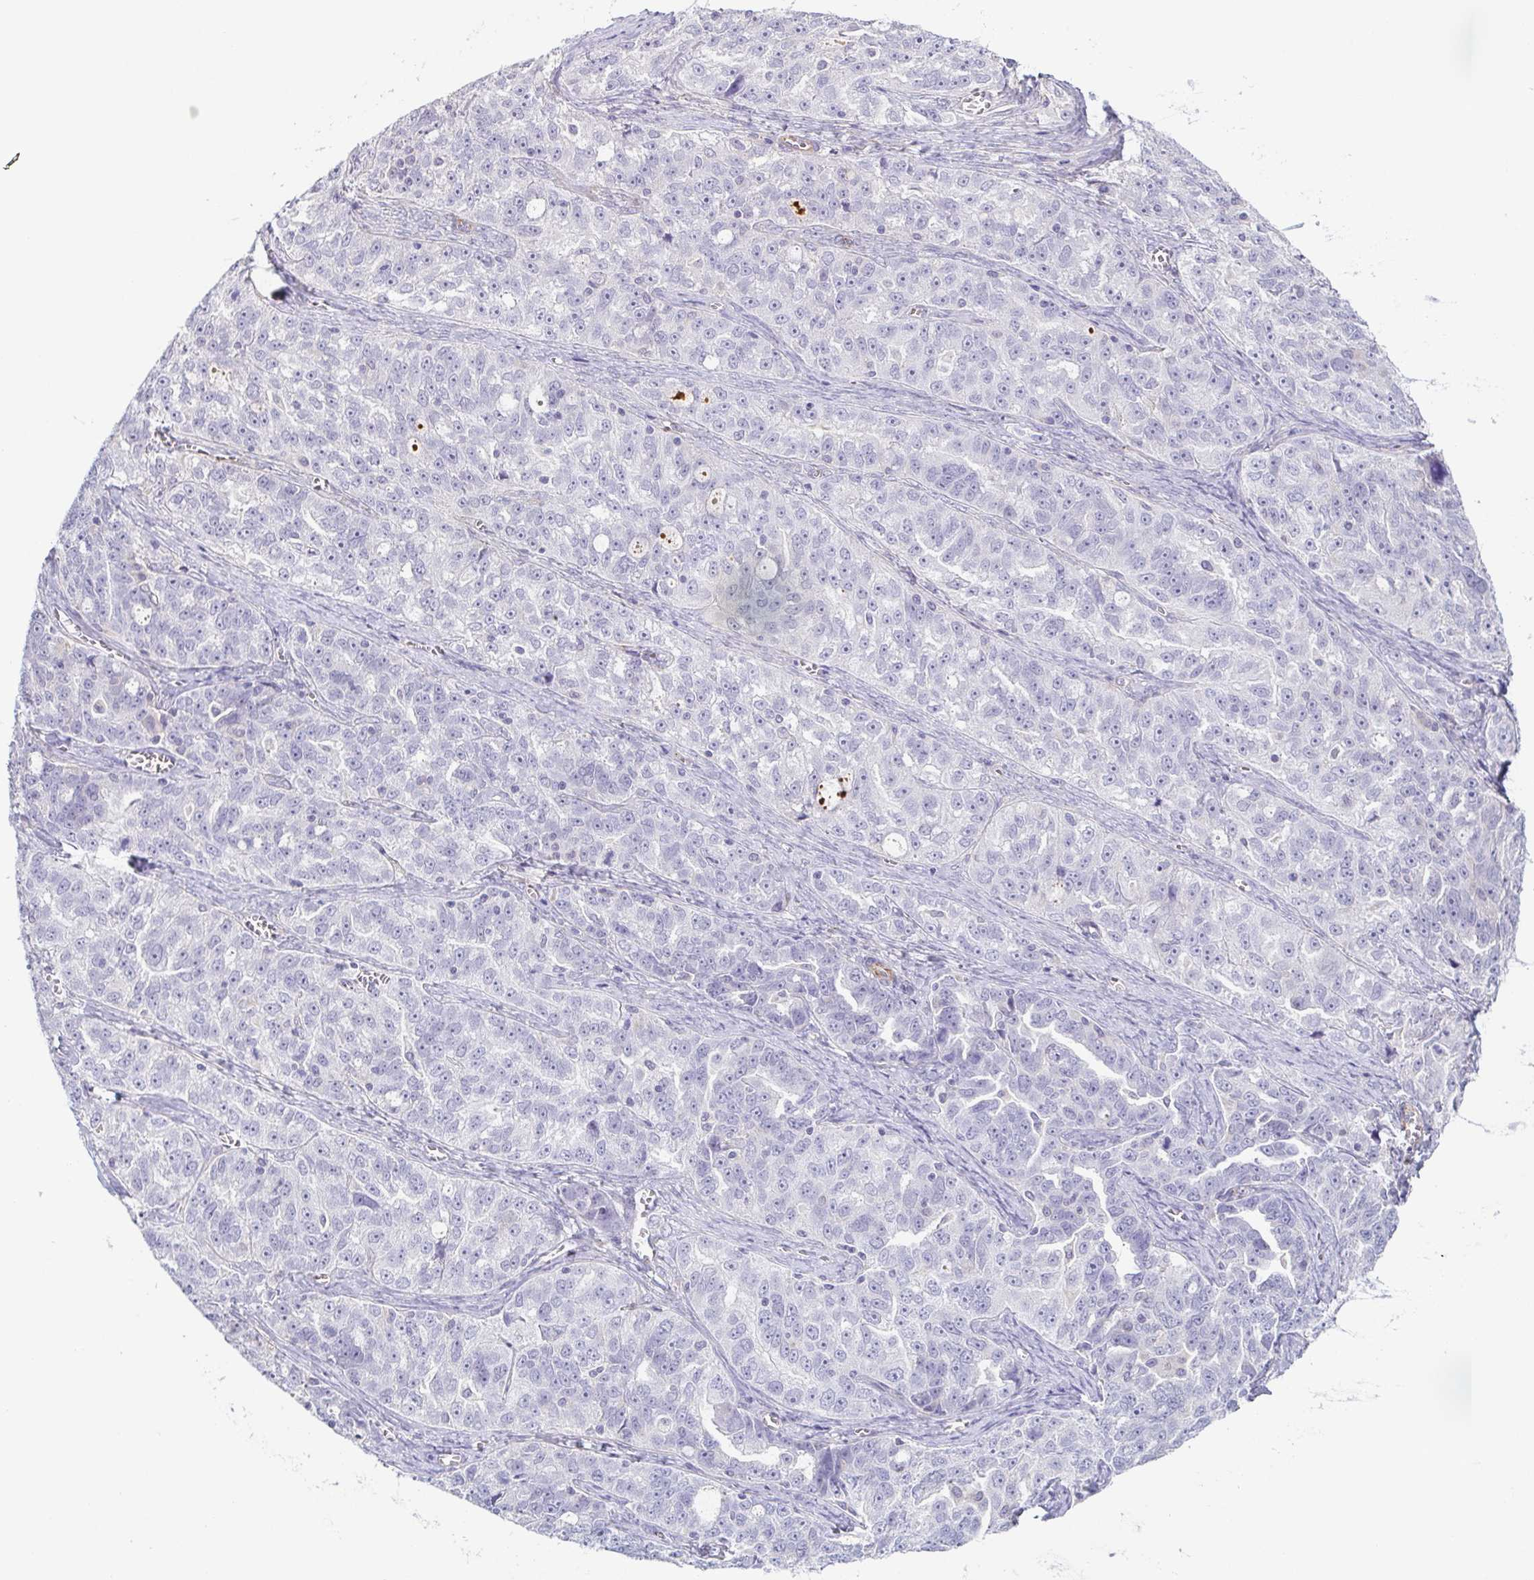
{"staining": {"intensity": "negative", "quantity": "none", "location": "none"}, "tissue": "ovarian cancer", "cell_type": "Tumor cells", "image_type": "cancer", "snomed": [{"axis": "morphology", "description": "Cystadenocarcinoma, serous, NOS"}, {"axis": "topography", "description": "Ovary"}], "caption": "Immunohistochemistry of ovarian cancer shows no positivity in tumor cells.", "gene": "COL17A1", "patient": {"sex": "female", "age": 51}}